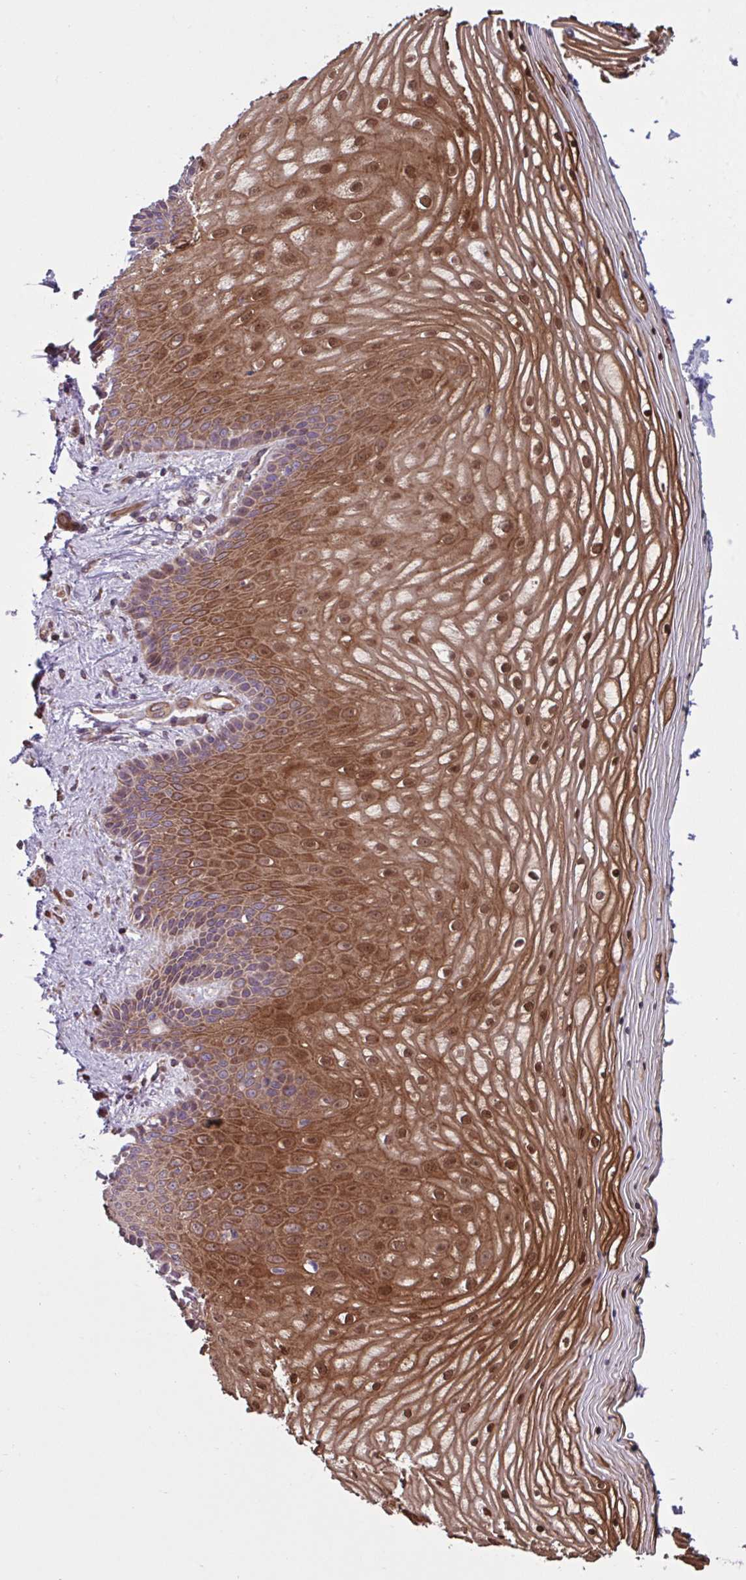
{"staining": {"intensity": "strong", "quantity": ">75%", "location": "cytoplasmic/membranous,nuclear"}, "tissue": "vagina", "cell_type": "Squamous epithelial cells", "image_type": "normal", "snomed": [{"axis": "morphology", "description": "Normal tissue, NOS"}, {"axis": "topography", "description": "Vagina"}], "caption": "Vagina stained with a brown dye reveals strong cytoplasmic/membranous,nuclear positive expression in approximately >75% of squamous epithelial cells.", "gene": "GLTP", "patient": {"sex": "female", "age": 45}}